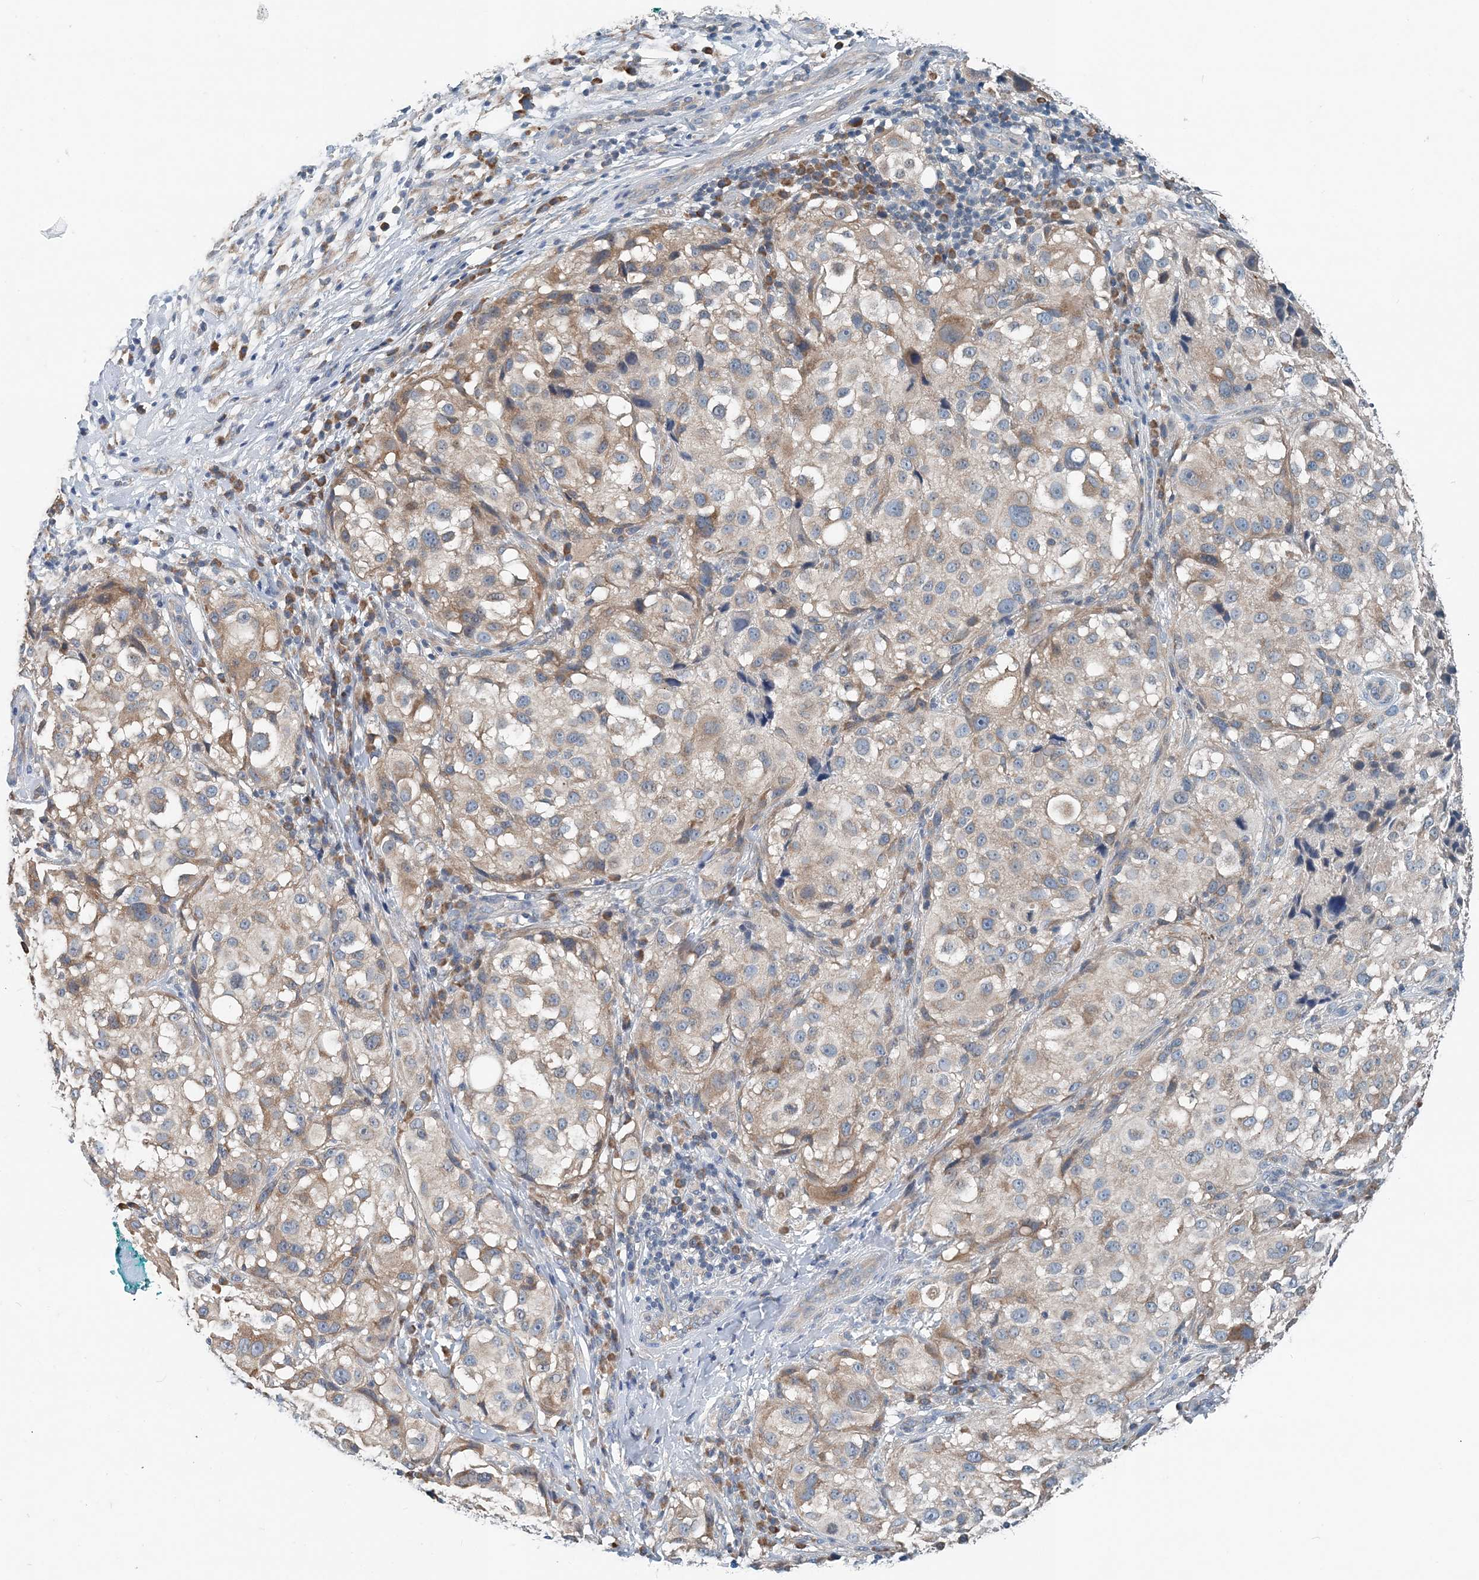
{"staining": {"intensity": "weak", "quantity": "25%-75%", "location": "cytoplasmic/membranous"}, "tissue": "melanoma", "cell_type": "Tumor cells", "image_type": "cancer", "snomed": [{"axis": "morphology", "description": "Necrosis, NOS"}, {"axis": "morphology", "description": "Malignant melanoma, NOS"}, {"axis": "topography", "description": "Skin"}], "caption": "Melanoma was stained to show a protein in brown. There is low levels of weak cytoplasmic/membranous expression in approximately 25%-75% of tumor cells. The protein is shown in brown color, while the nuclei are stained blue.", "gene": "EEF1A2", "patient": {"sex": "female", "age": 87}}